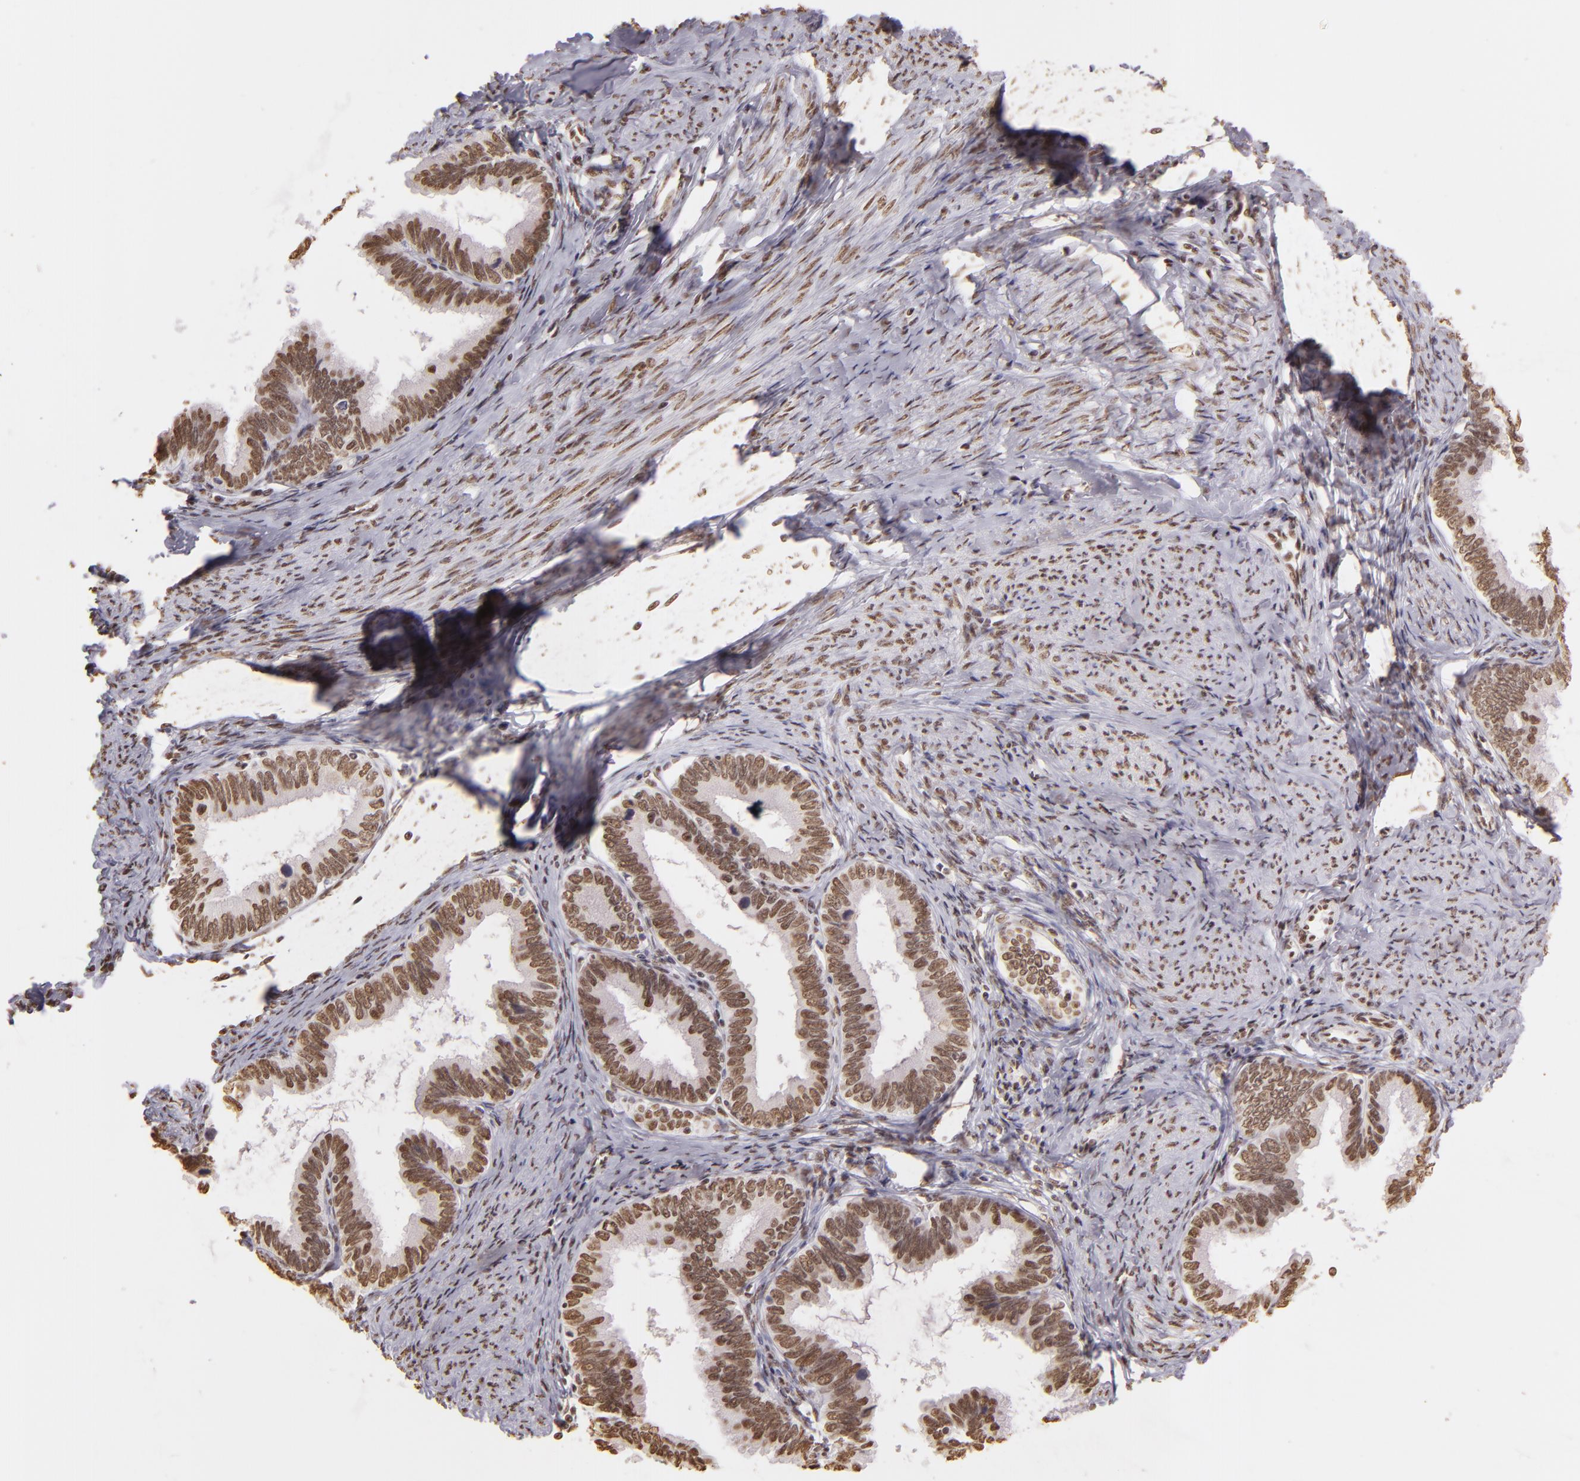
{"staining": {"intensity": "moderate", "quantity": ">75%", "location": "nuclear"}, "tissue": "cervical cancer", "cell_type": "Tumor cells", "image_type": "cancer", "snomed": [{"axis": "morphology", "description": "Adenocarcinoma, NOS"}, {"axis": "topography", "description": "Cervix"}], "caption": "Tumor cells reveal medium levels of moderate nuclear positivity in approximately >75% of cells in human cervical cancer.", "gene": "PAPOLA", "patient": {"sex": "female", "age": 49}}